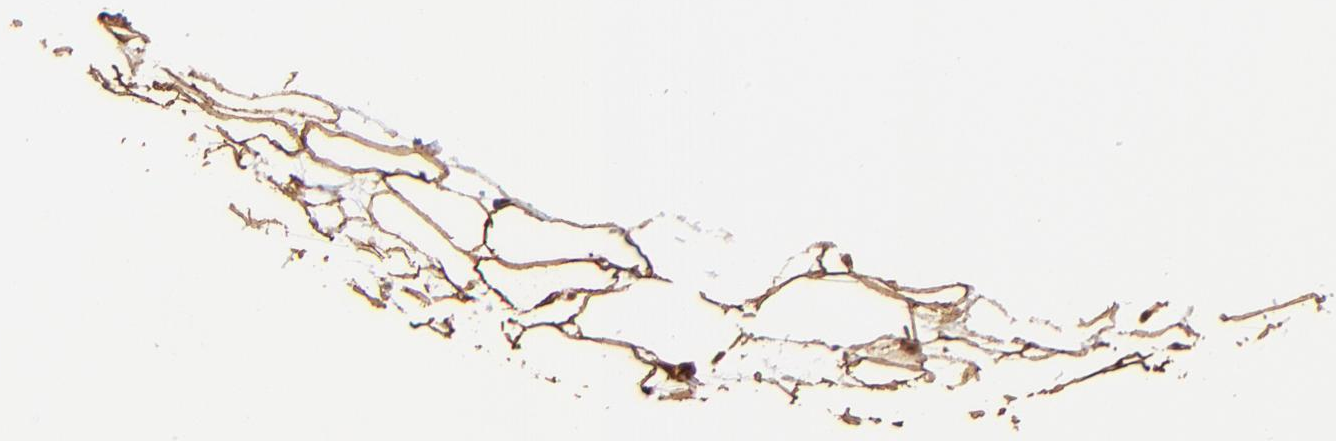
{"staining": {"intensity": "strong", "quantity": "25%-75%", "location": "cytoplasmic/membranous"}, "tissue": "adipose tissue", "cell_type": "Adipocytes", "image_type": "normal", "snomed": [{"axis": "morphology", "description": "Normal tissue, NOS"}, {"axis": "topography", "description": "Breast"}], "caption": "This histopathology image shows IHC staining of normal adipose tissue, with high strong cytoplasmic/membranous staining in about 25%-75% of adipocytes.", "gene": "TOP1MT", "patient": {"sex": "female", "age": 22}}